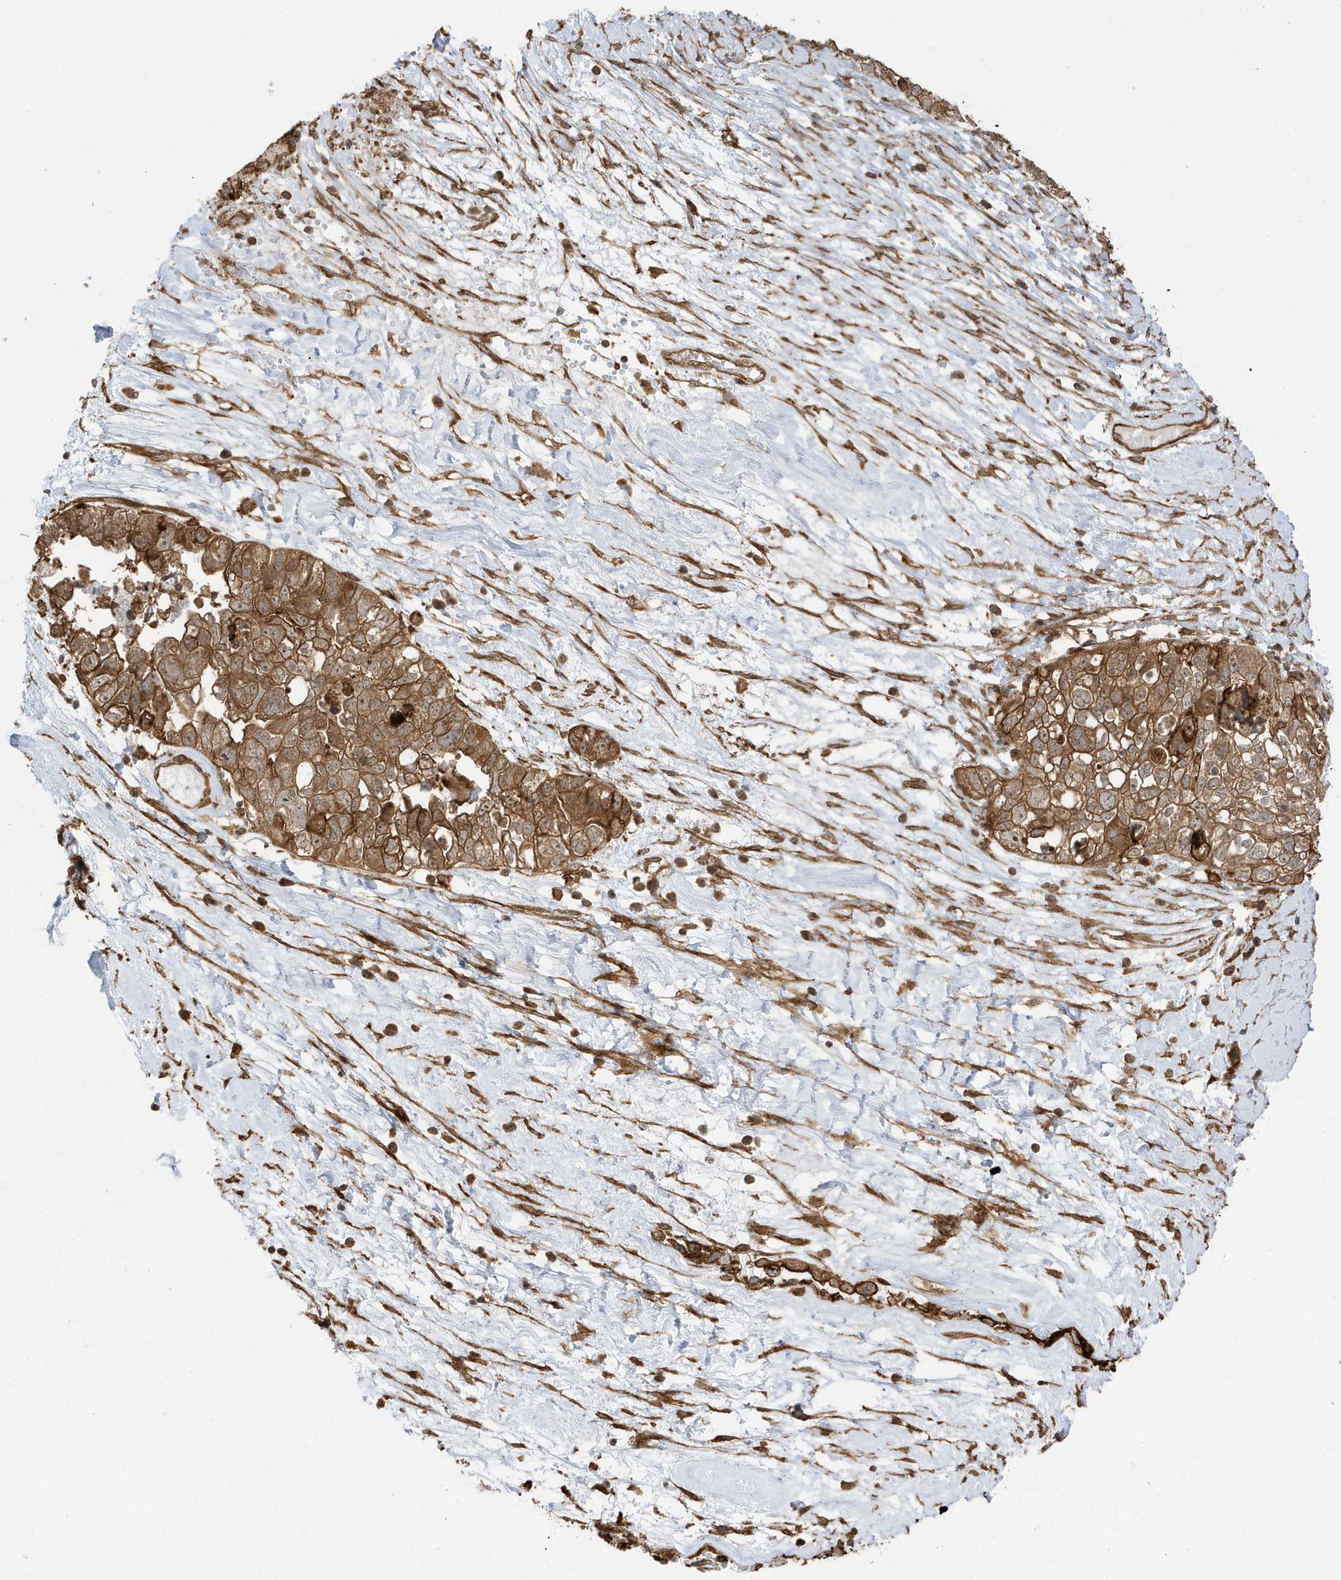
{"staining": {"intensity": "moderate", "quantity": ">75%", "location": "cytoplasmic/membranous"}, "tissue": "ovarian cancer", "cell_type": "Tumor cells", "image_type": "cancer", "snomed": [{"axis": "morphology", "description": "Carcinoma, NOS"}, {"axis": "morphology", "description": "Cystadenocarcinoma, serous, NOS"}, {"axis": "topography", "description": "Ovary"}], "caption": "Protein expression analysis of human ovarian cancer (serous cystadenocarcinoma) reveals moderate cytoplasmic/membranous staining in approximately >75% of tumor cells. The staining was performed using DAB (3,3'-diaminobenzidine), with brown indicating positive protein expression. Nuclei are stained blue with hematoxylin.", "gene": "CDC42EP3", "patient": {"sex": "female", "age": 69}}